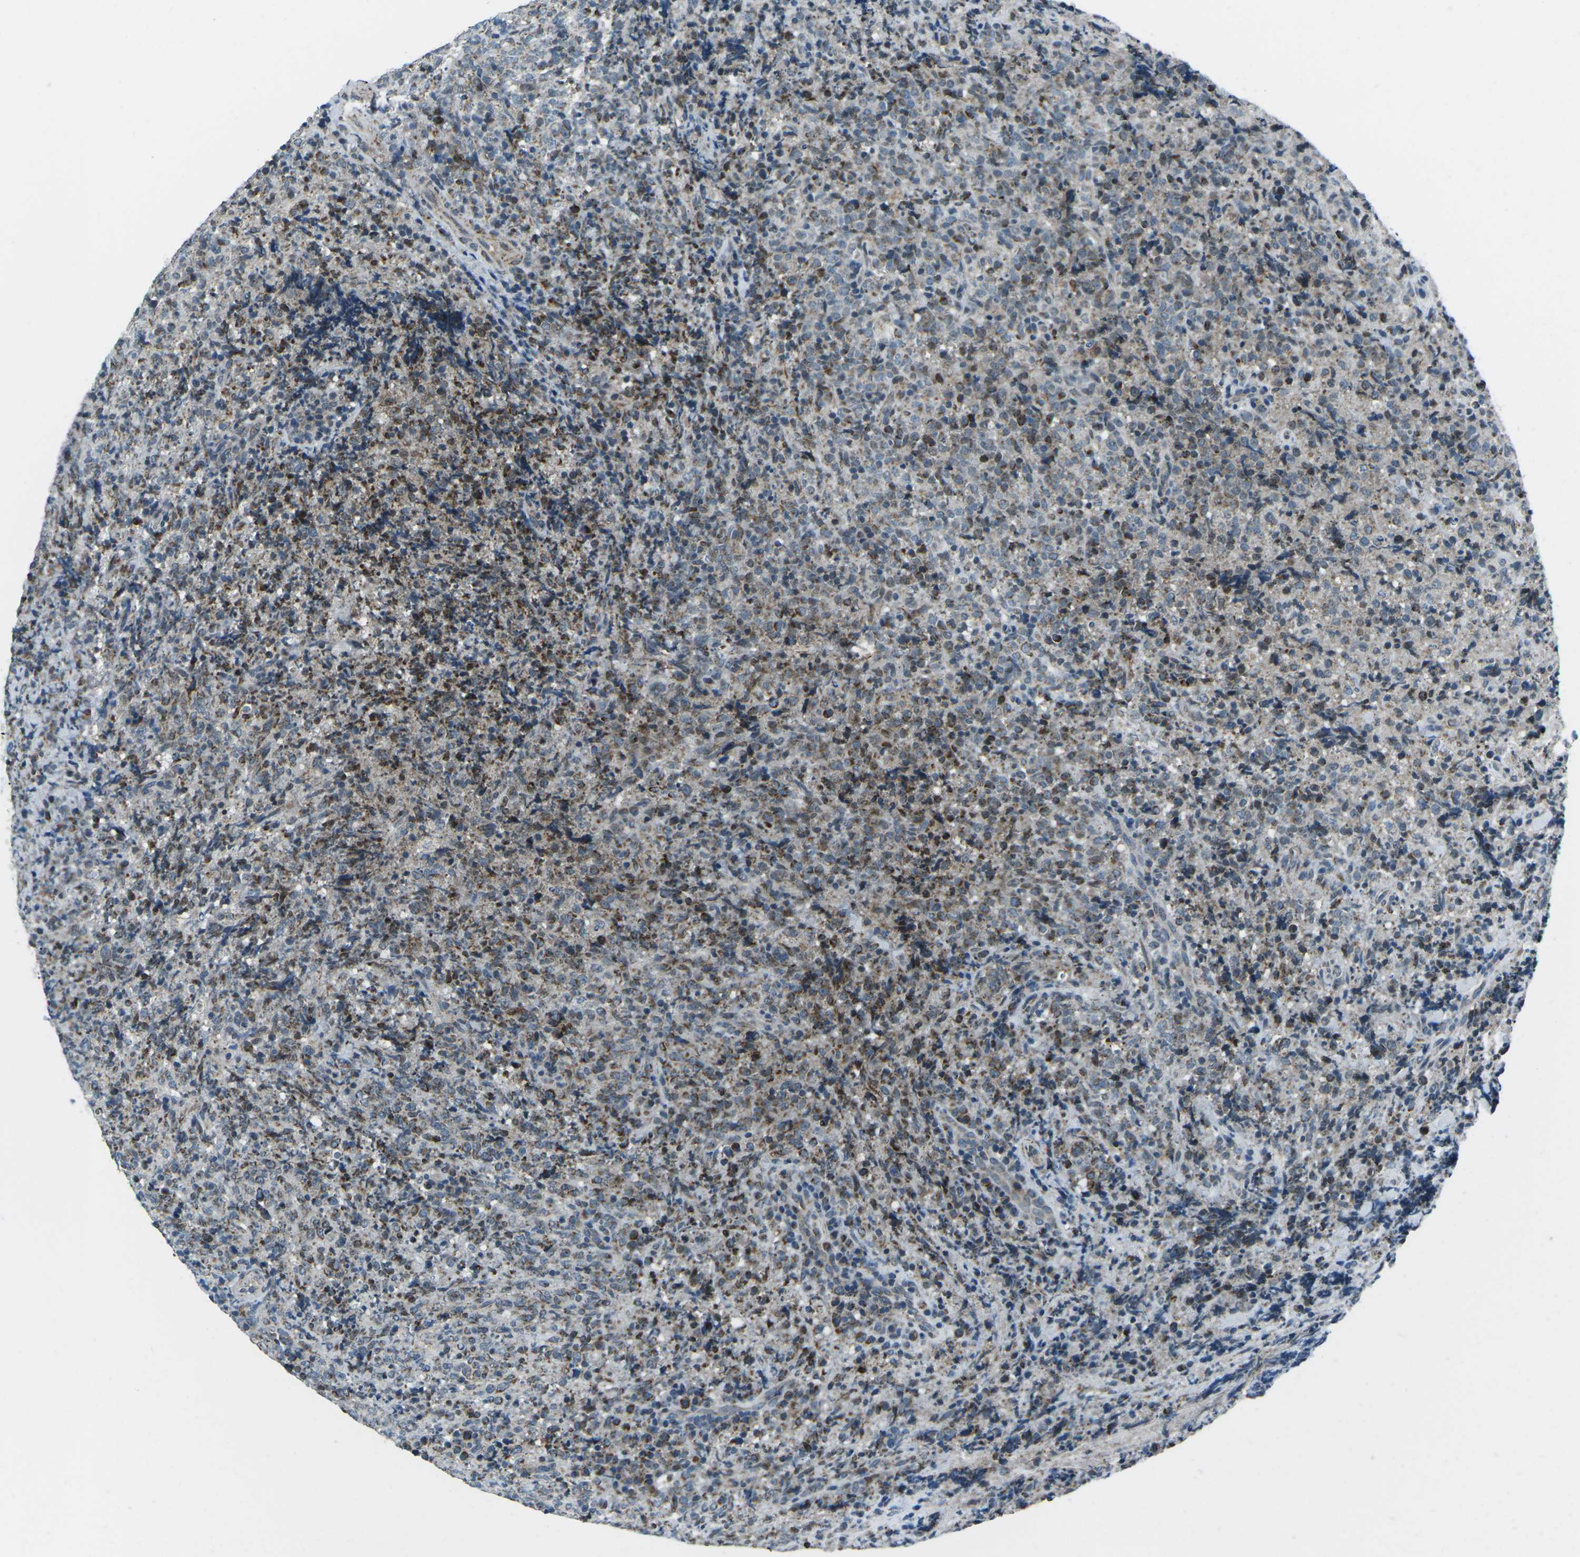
{"staining": {"intensity": "weak", "quantity": "<25%", "location": "cytoplasmic/membranous"}, "tissue": "lymphoma", "cell_type": "Tumor cells", "image_type": "cancer", "snomed": [{"axis": "morphology", "description": "Malignant lymphoma, non-Hodgkin's type, High grade"}, {"axis": "topography", "description": "Tonsil"}], "caption": "Human lymphoma stained for a protein using immunohistochemistry reveals no expression in tumor cells.", "gene": "RFESD", "patient": {"sex": "female", "age": 36}}